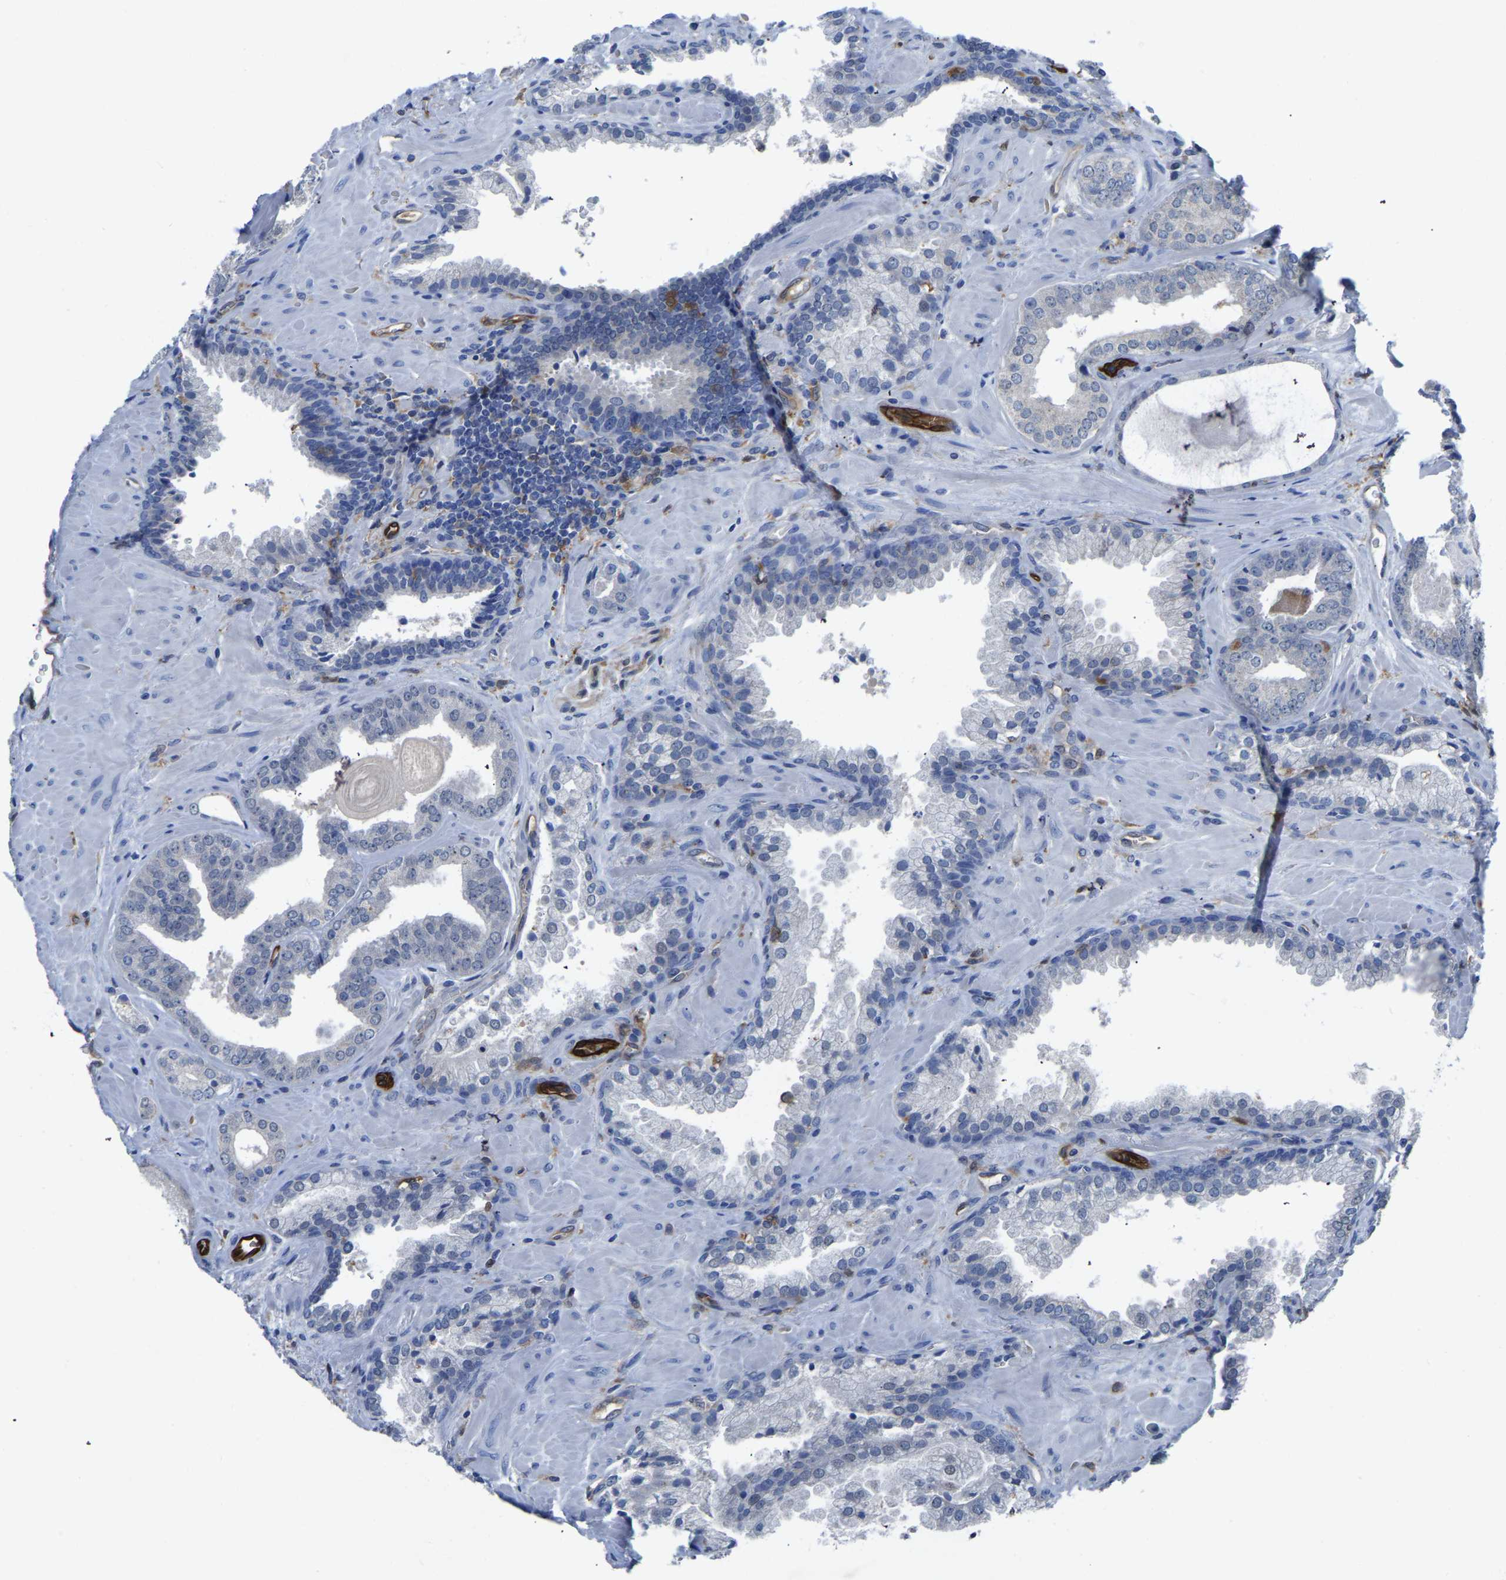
{"staining": {"intensity": "negative", "quantity": "none", "location": "none"}, "tissue": "prostate cancer", "cell_type": "Tumor cells", "image_type": "cancer", "snomed": [{"axis": "morphology", "description": "Adenocarcinoma, Low grade"}, {"axis": "topography", "description": "Prostate"}], "caption": "Tumor cells are negative for brown protein staining in prostate cancer. The staining is performed using DAB brown chromogen with nuclei counter-stained in using hematoxylin.", "gene": "ATG2B", "patient": {"sex": "male", "age": 71}}